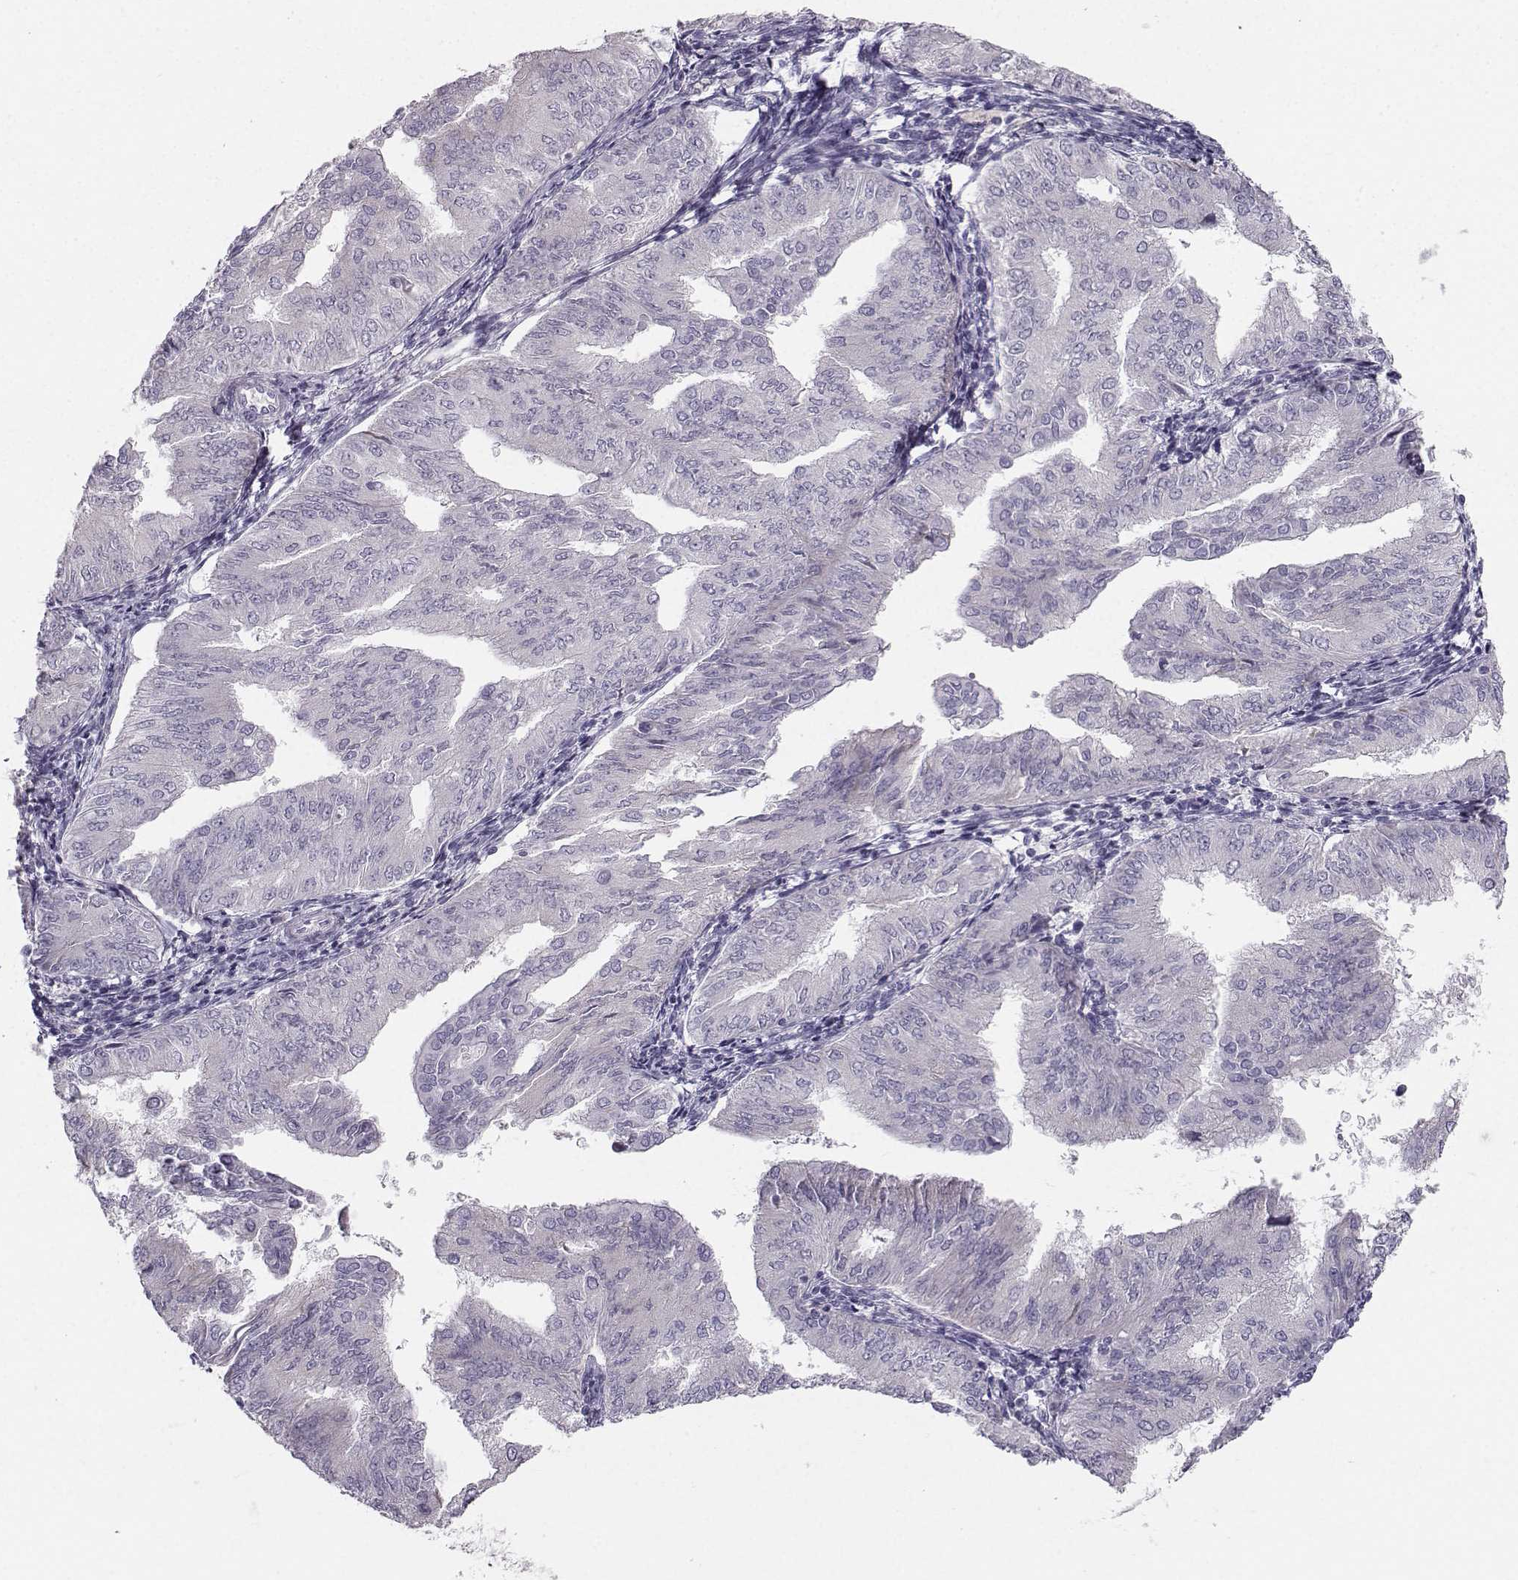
{"staining": {"intensity": "negative", "quantity": "none", "location": "none"}, "tissue": "endometrial cancer", "cell_type": "Tumor cells", "image_type": "cancer", "snomed": [{"axis": "morphology", "description": "Adenocarcinoma, NOS"}, {"axis": "topography", "description": "Endometrium"}], "caption": "Immunohistochemistry (IHC) of endometrial cancer (adenocarcinoma) demonstrates no expression in tumor cells.", "gene": "CASR", "patient": {"sex": "female", "age": 53}}